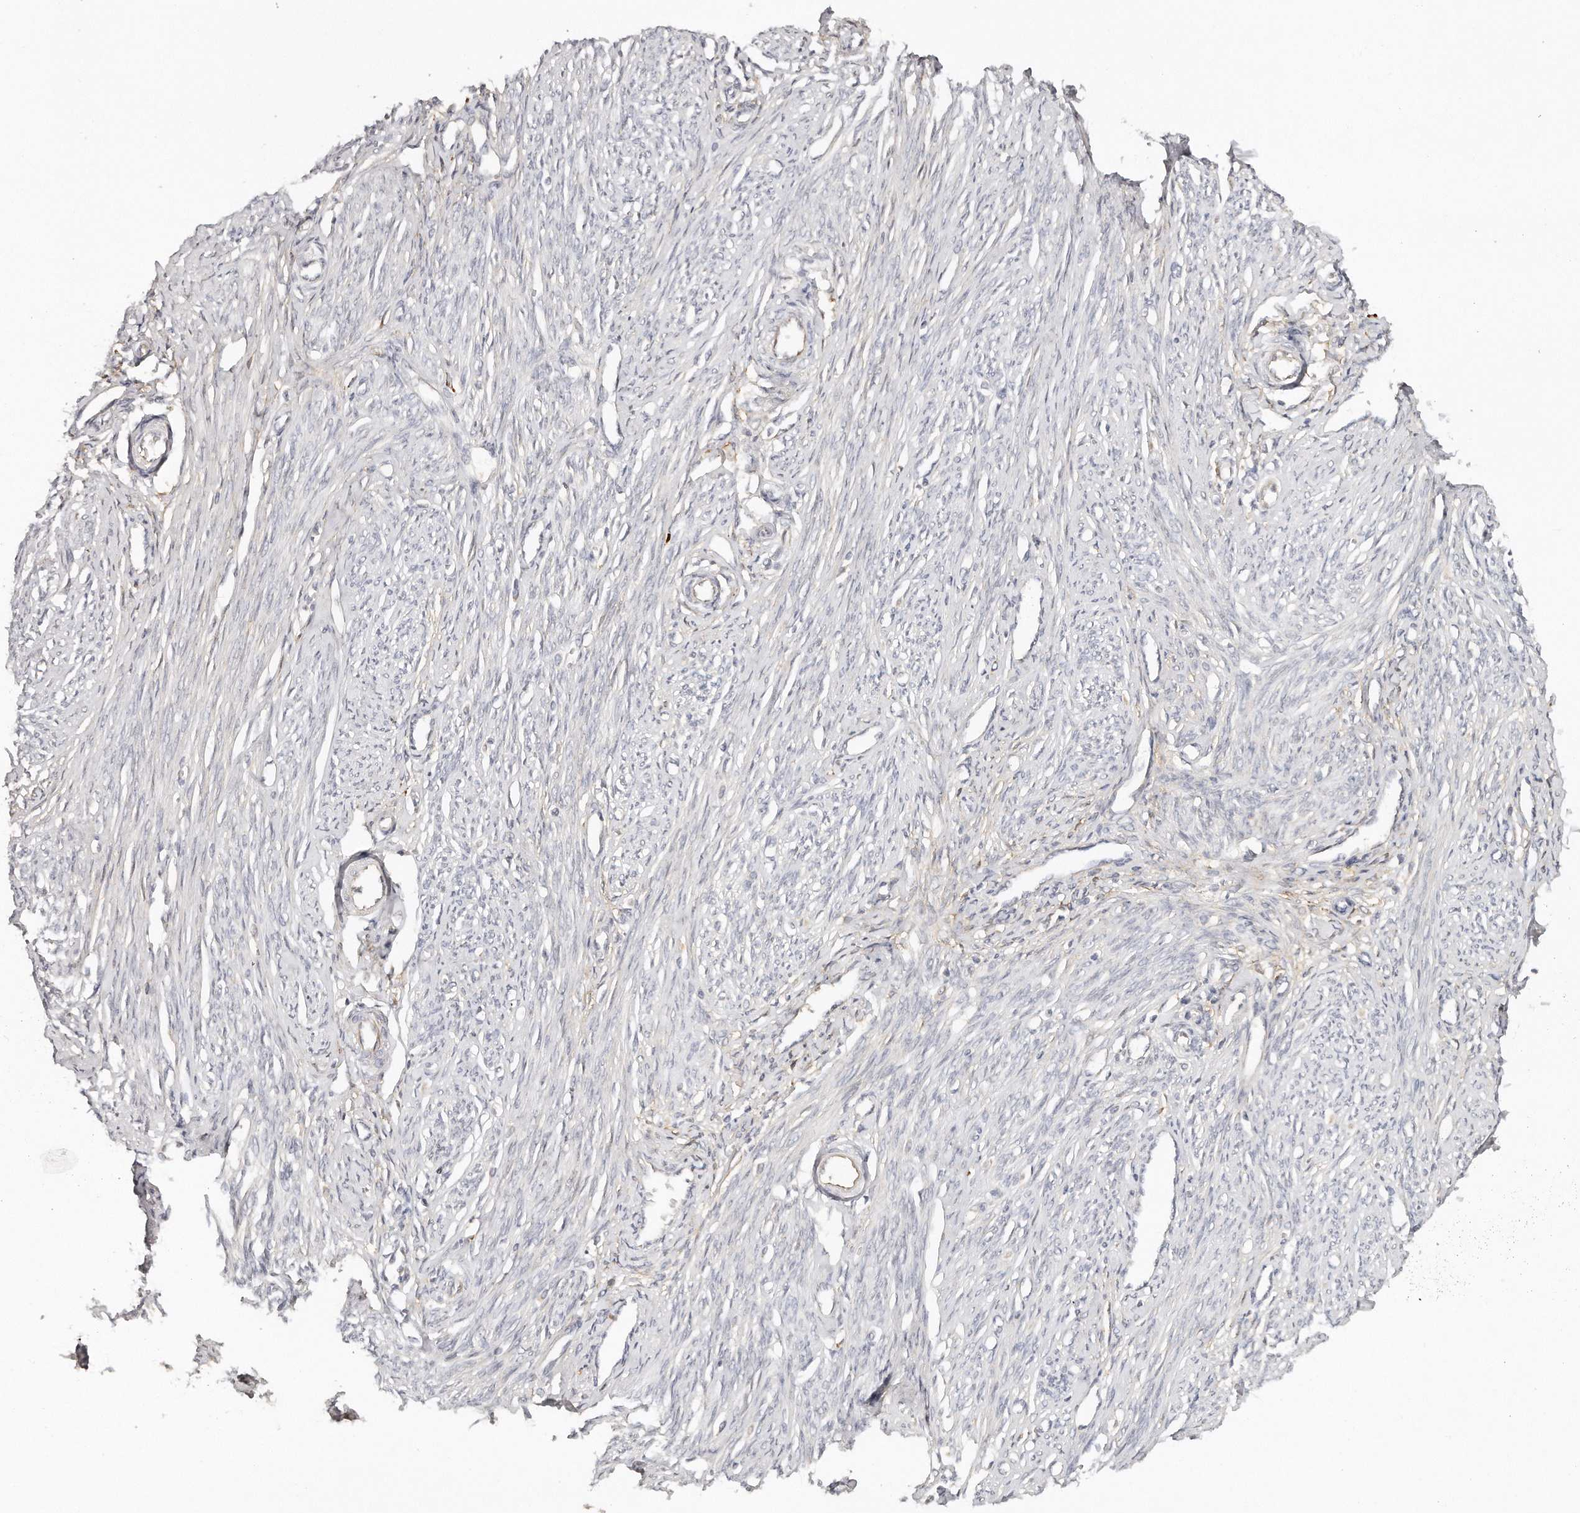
{"staining": {"intensity": "moderate", "quantity": "<25%", "location": "cytoplasmic/membranous"}, "tissue": "endometrium", "cell_type": "Cells in endometrial stroma", "image_type": "normal", "snomed": [{"axis": "morphology", "description": "Normal tissue, NOS"}, {"axis": "topography", "description": "Endometrium"}], "caption": "Immunohistochemistry (DAB) staining of unremarkable endometrium exhibits moderate cytoplasmic/membranous protein positivity in about <25% of cells in endometrial stroma. (DAB (3,3'-diaminobenzidine) IHC with brightfield microscopy, high magnification).", "gene": "TTLL4", "patient": {"sex": "female", "age": 56}}